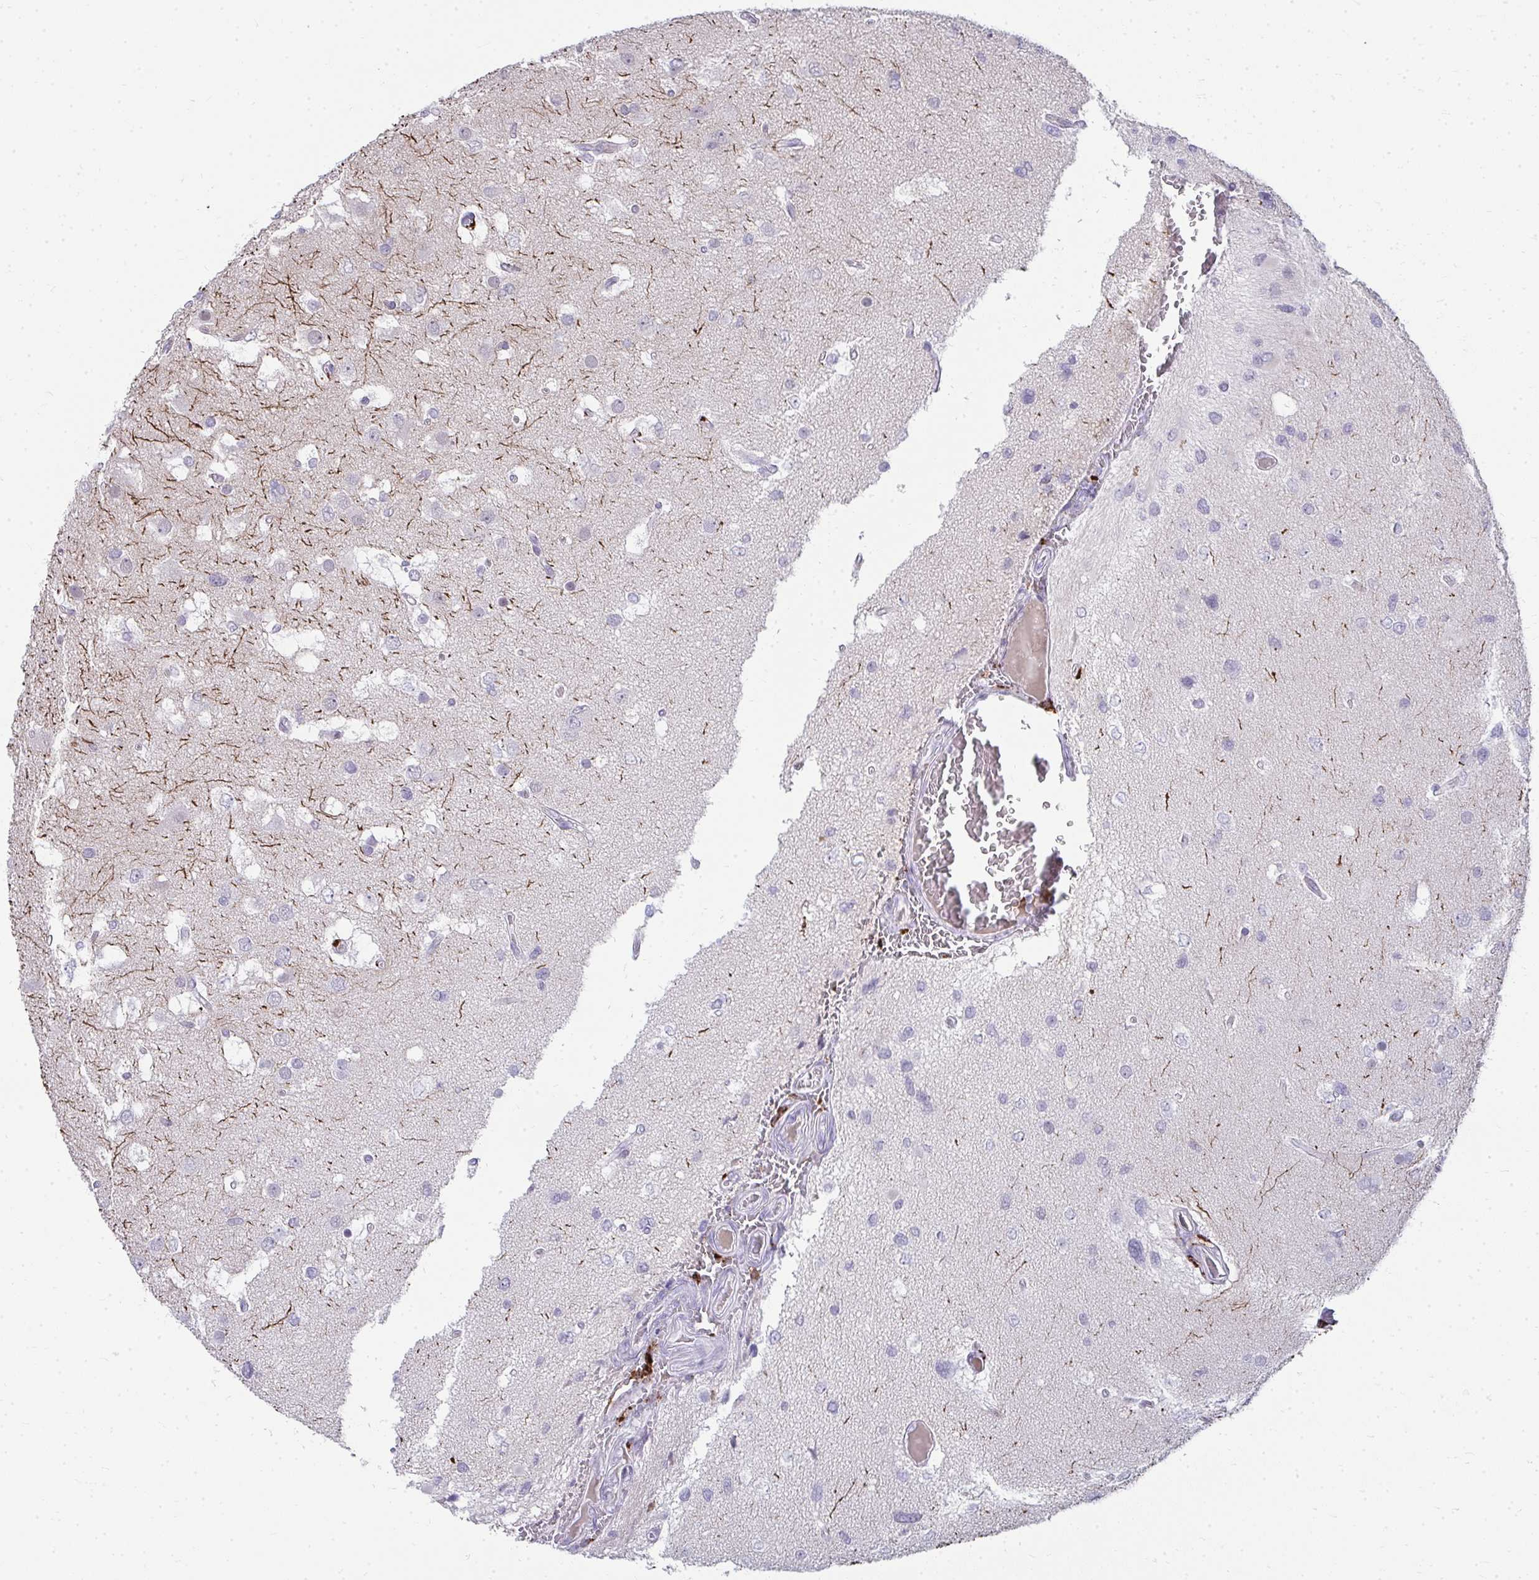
{"staining": {"intensity": "negative", "quantity": "none", "location": "none"}, "tissue": "glioma", "cell_type": "Tumor cells", "image_type": "cancer", "snomed": [{"axis": "morphology", "description": "Glioma, malignant, High grade"}, {"axis": "topography", "description": "Brain"}], "caption": "Tumor cells are negative for brown protein staining in malignant glioma (high-grade).", "gene": "CD163", "patient": {"sex": "male", "age": 53}}